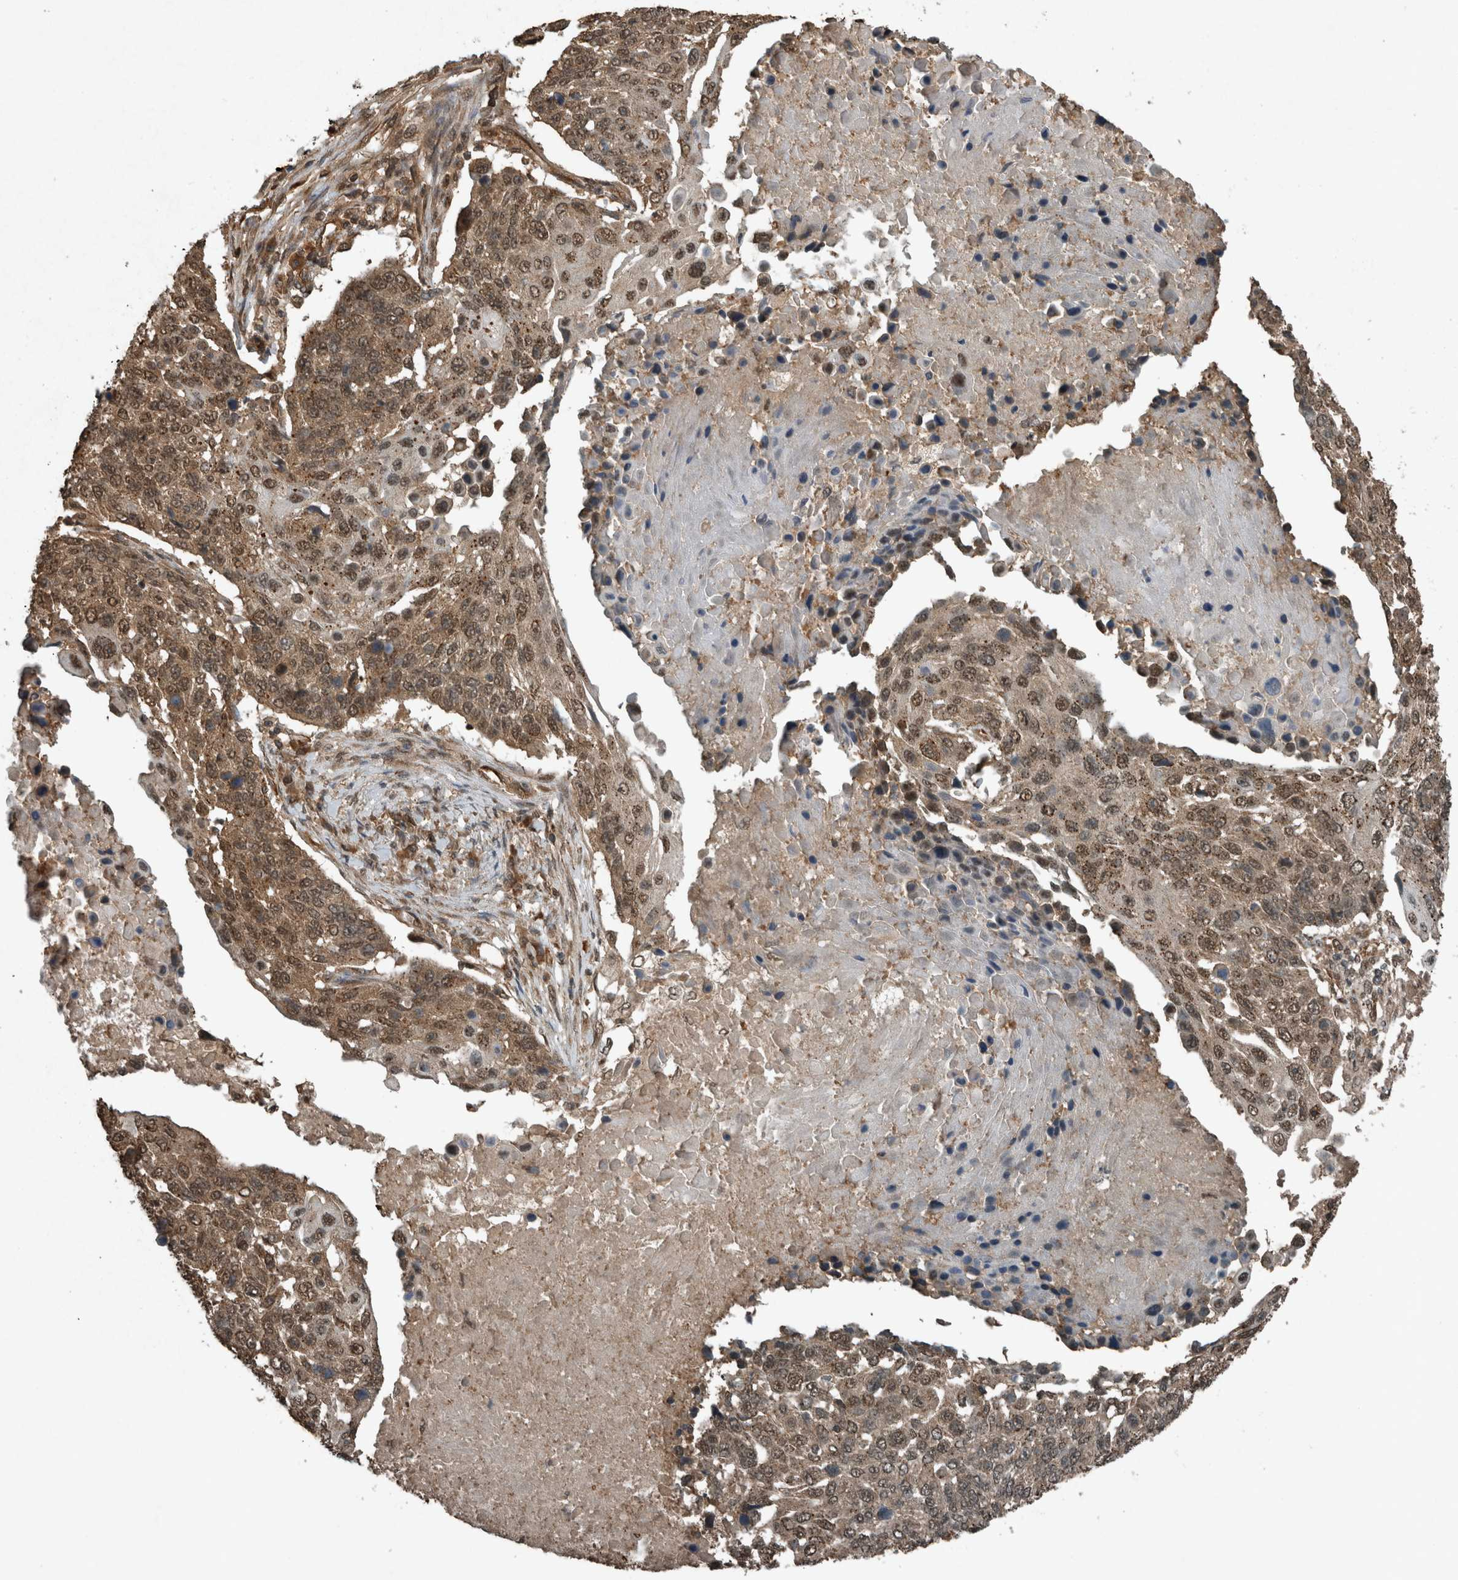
{"staining": {"intensity": "moderate", "quantity": ">75%", "location": "cytoplasmic/membranous,nuclear"}, "tissue": "lung cancer", "cell_type": "Tumor cells", "image_type": "cancer", "snomed": [{"axis": "morphology", "description": "Squamous cell carcinoma, NOS"}, {"axis": "topography", "description": "Lung"}], "caption": "About >75% of tumor cells in human lung squamous cell carcinoma show moderate cytoplasmic/membranous and nuclear protein expression as visualized by brown immunohistochemical staining.", "gene": "ARHGEF12", "patient": {"sex": "male", "age": 66}}